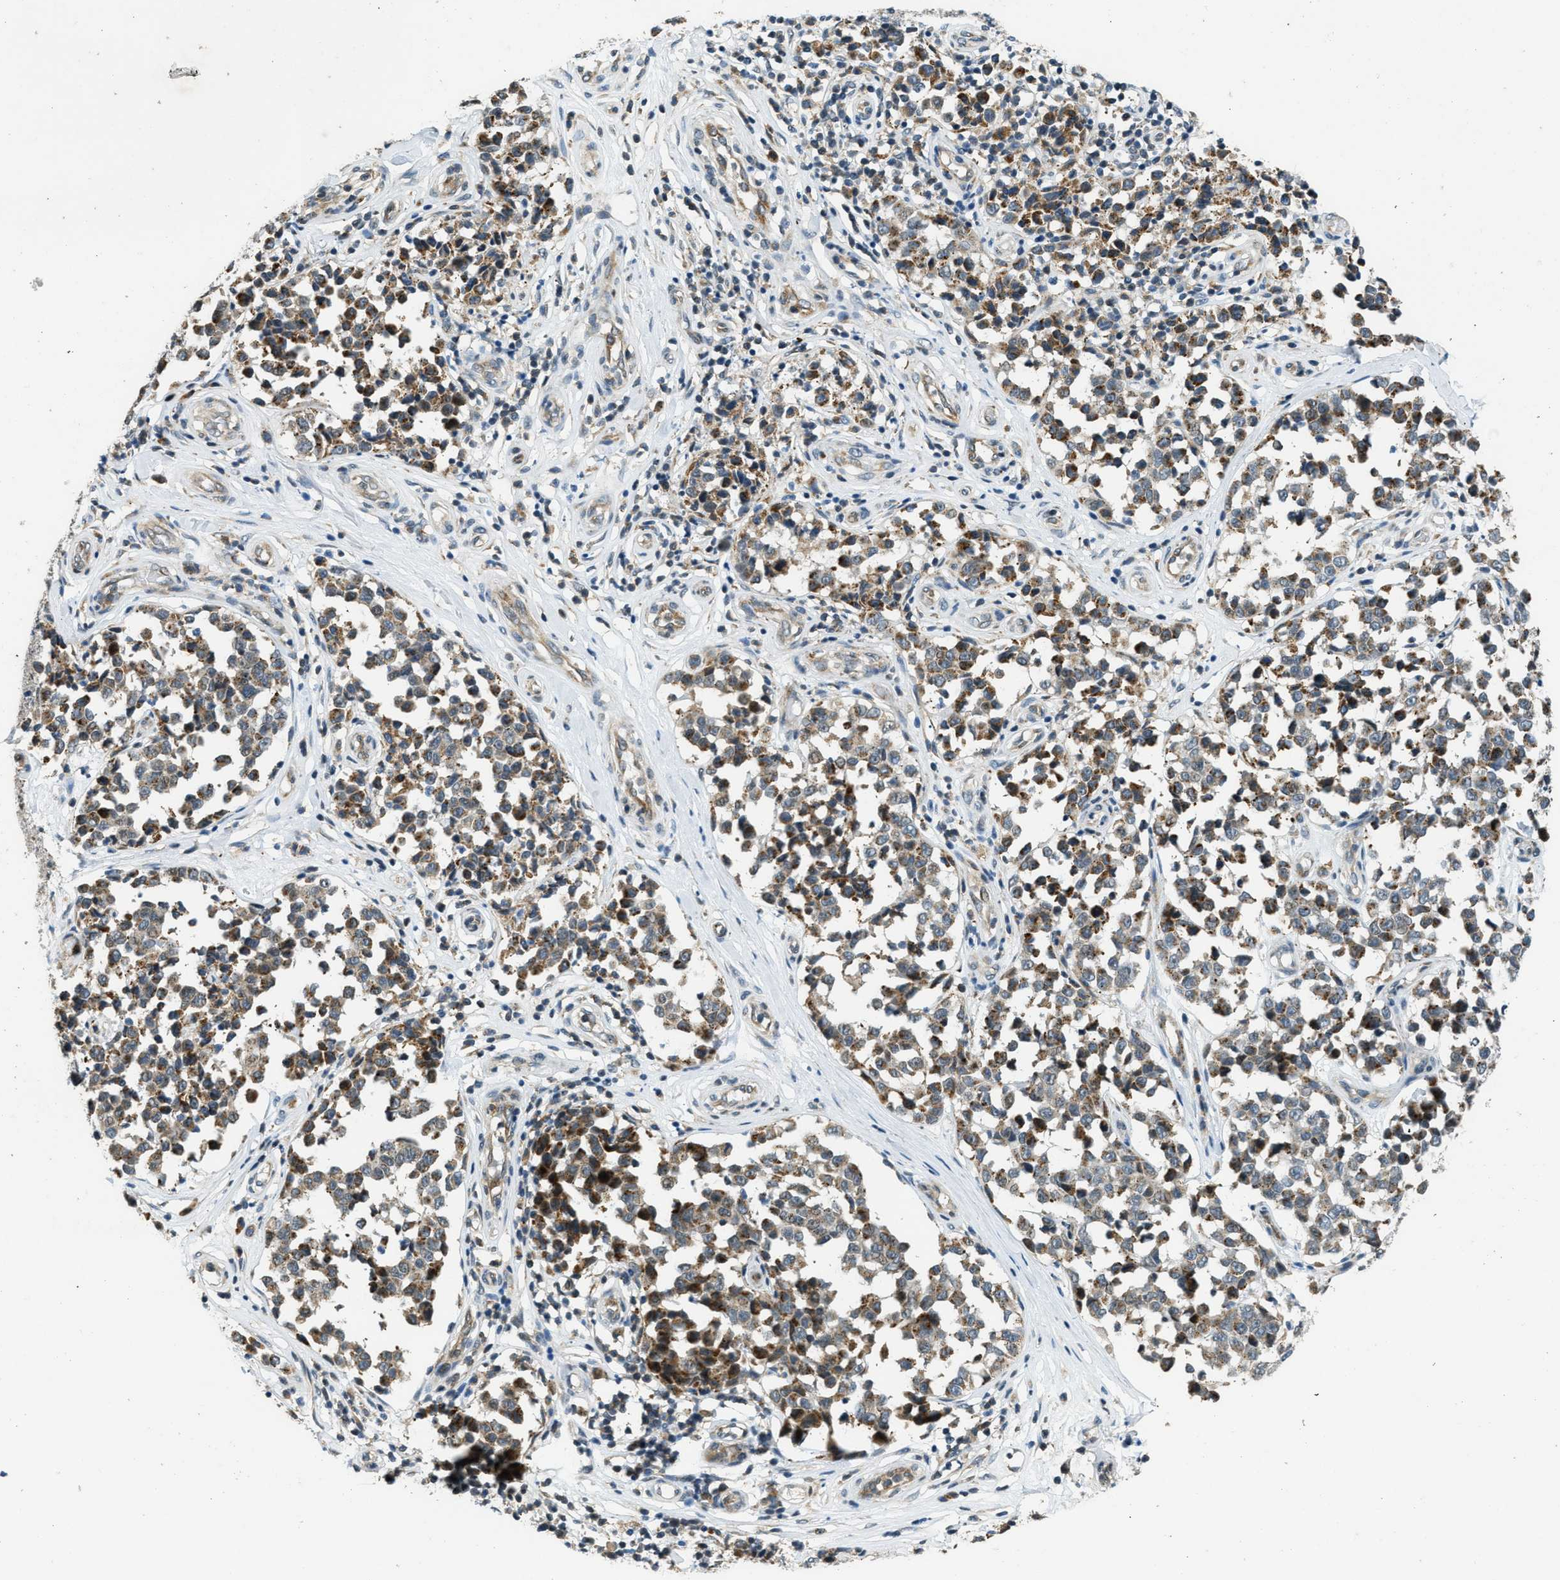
{"staining": {"intensity": "moderate", "quantity": "25%-75%", "location": "cytoplasmic/membranous"}, "tissue": "melanoma", "cell_type": "Tumor cells", "image_type": "cancer", "snomed": [{"axis": "morphology", "description": "Malignant melanoma, NOS"}, {"axis": "topography", "description": "Skin"}], "caption": "About 25%-75% of tumor cells in melanoma show moderate cytoplasmic/membranous protein expression as visualized by brown immunohistochemical staining.", "gene": "HERC2", "patient": {"sex": "female", "age": 64}}